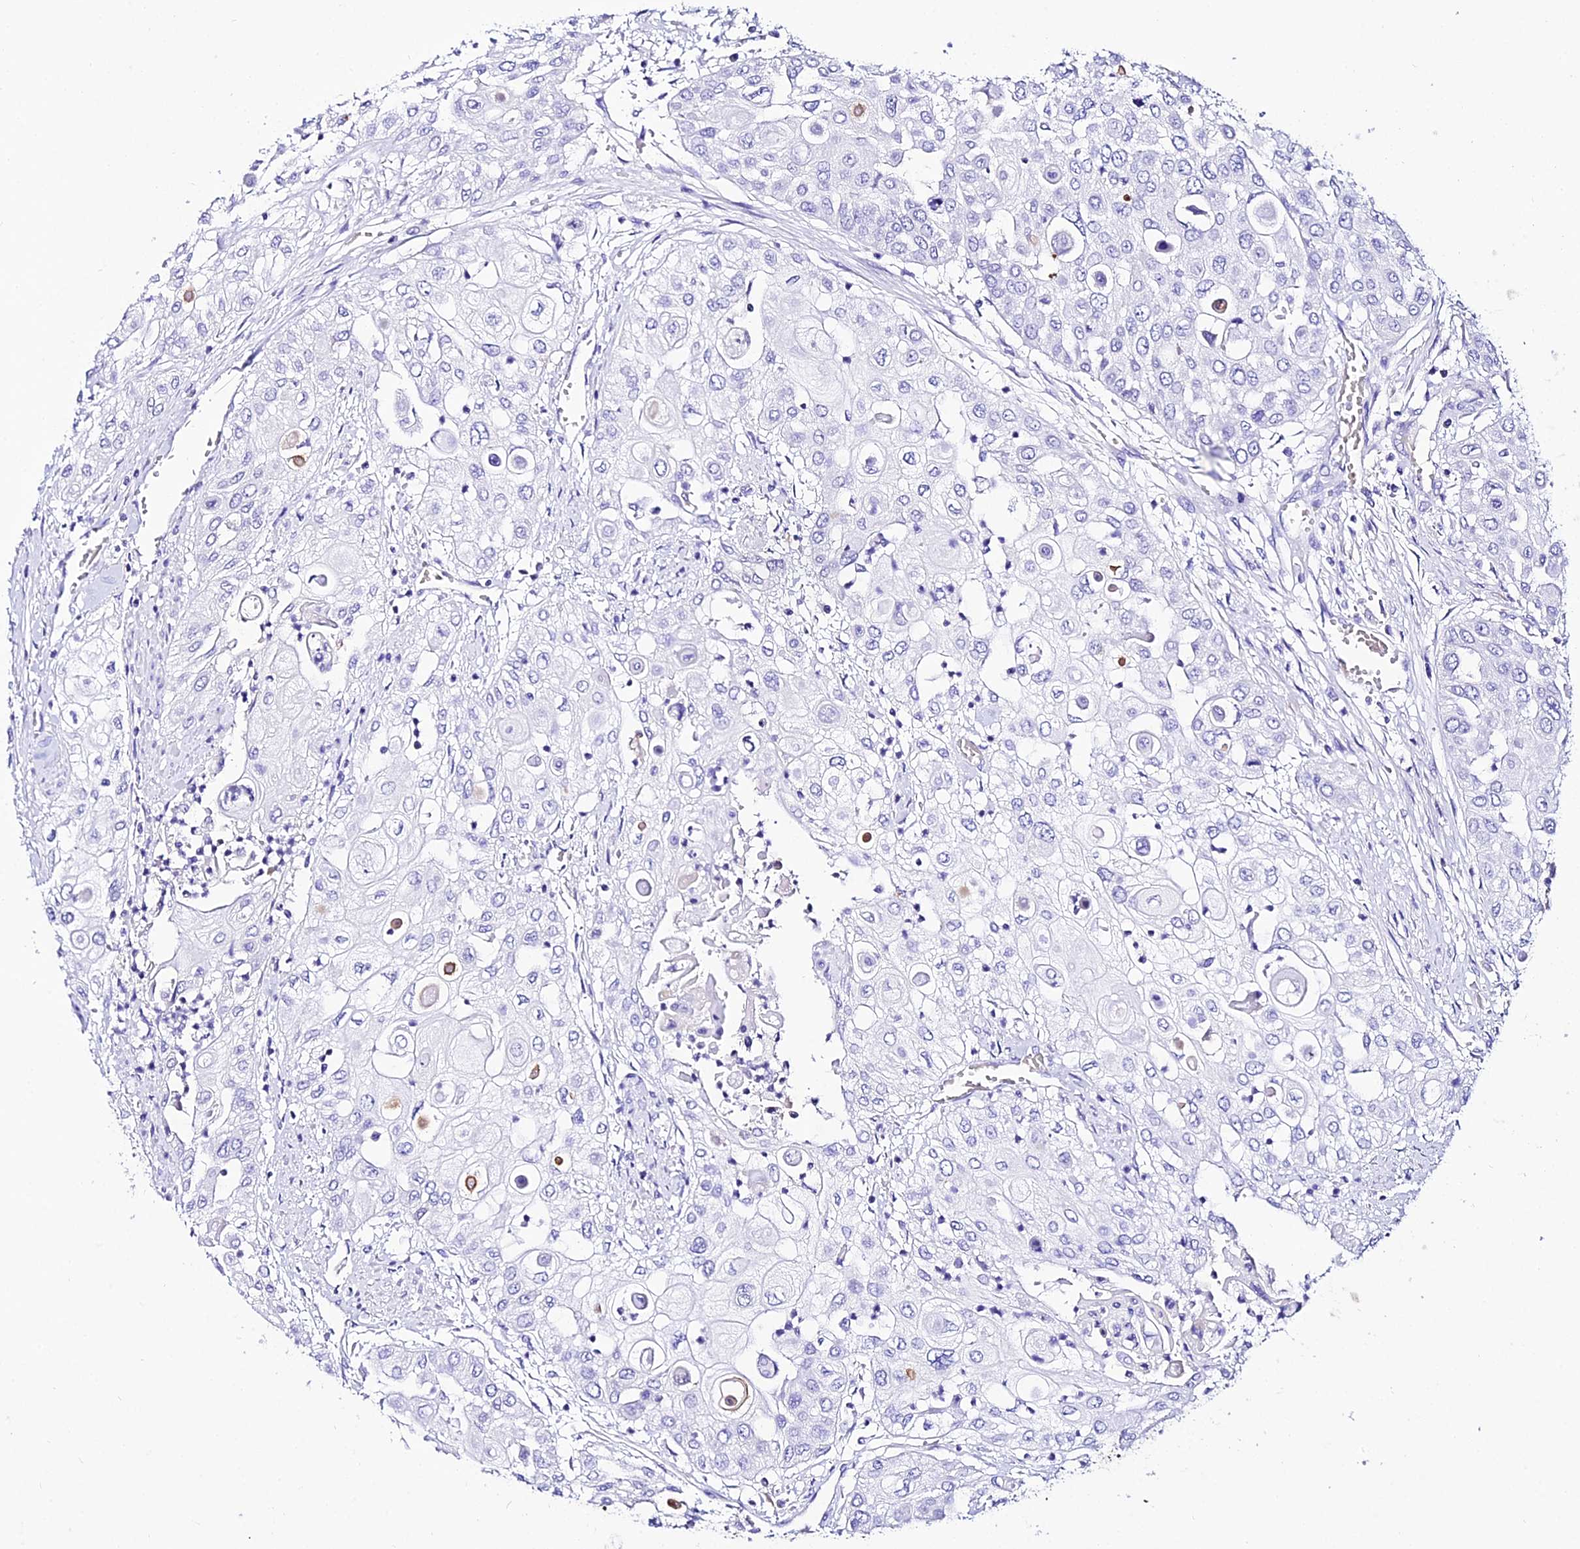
{"staining": {"intensity": "negative", "quantity": "none", "location": "none"}, "tissue": "urothelial cancer", "cell_type": "Tumor cells", "image_type": "cancer", "snomed": [{"axis": "morphology", "description": "Urothelial carcinoma, High grade"}, {"axis": "topography", "description": "Urinary bladder"}], "caption": "This is a micrograph of IHC staining of high-grade urothelial carcinoma, which shows no expression in tumor cells.", "gene": "TUBA3D", "patient": {"sex": "female", "age": 79}}